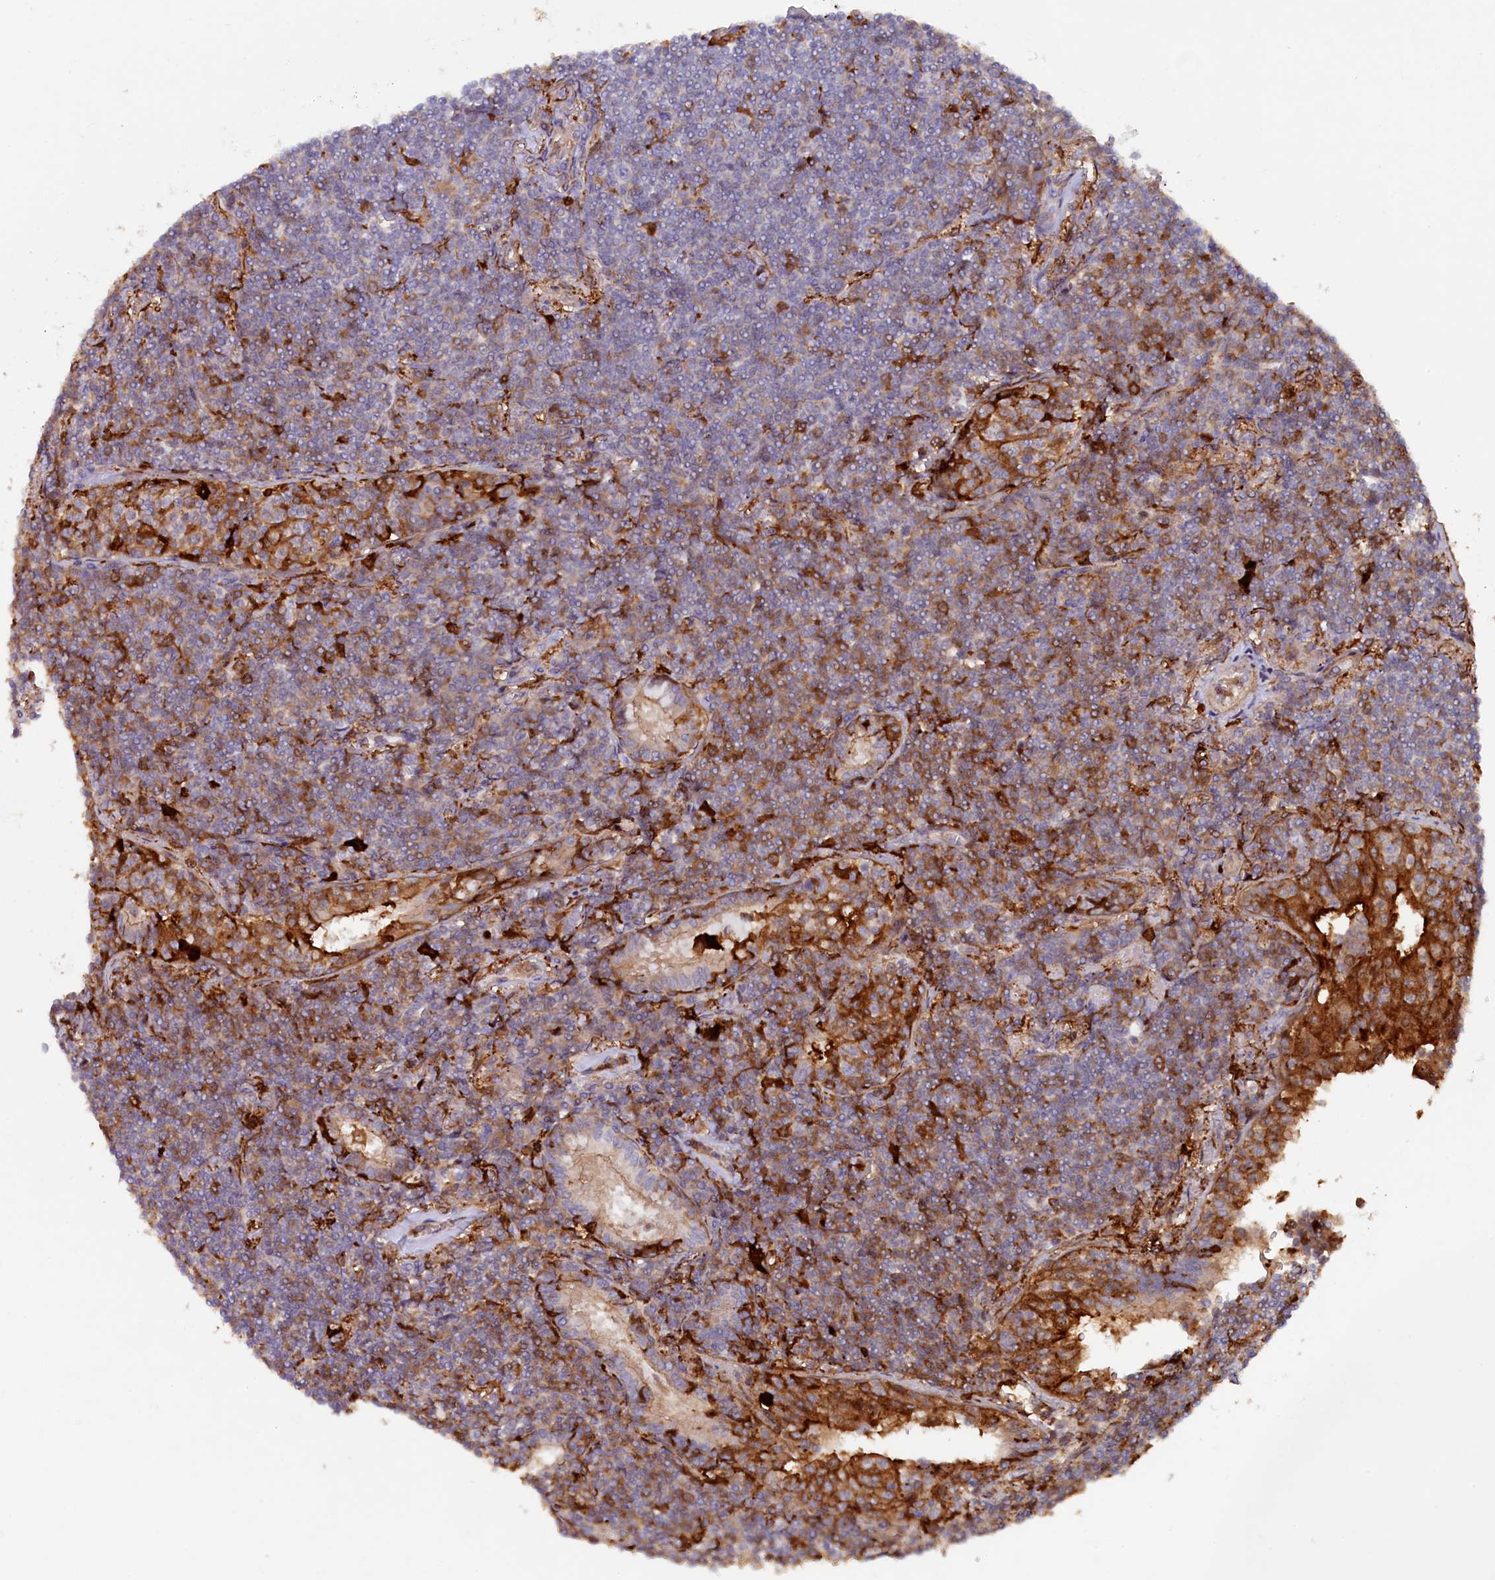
{"staining": {"intensity": "negative", "quantity": "none", "location": "none"}, "tissue": "lymphoma", "cell_type": "Tumor cells", "image_type": "cancer", "snomed": [{"axis": "morphology", "description": "Malignant lymphoma, non-Hodgkin's type, Low grade"}, {"axis": "topography", "description": "Lung"}], "caption": "Tumor cells show no significant protein staining in malignant lymphoma, non-Hodgkin's type (low-grade).", "gene": "FERMT1", "patient": {"sex": "female", "age": 71}}